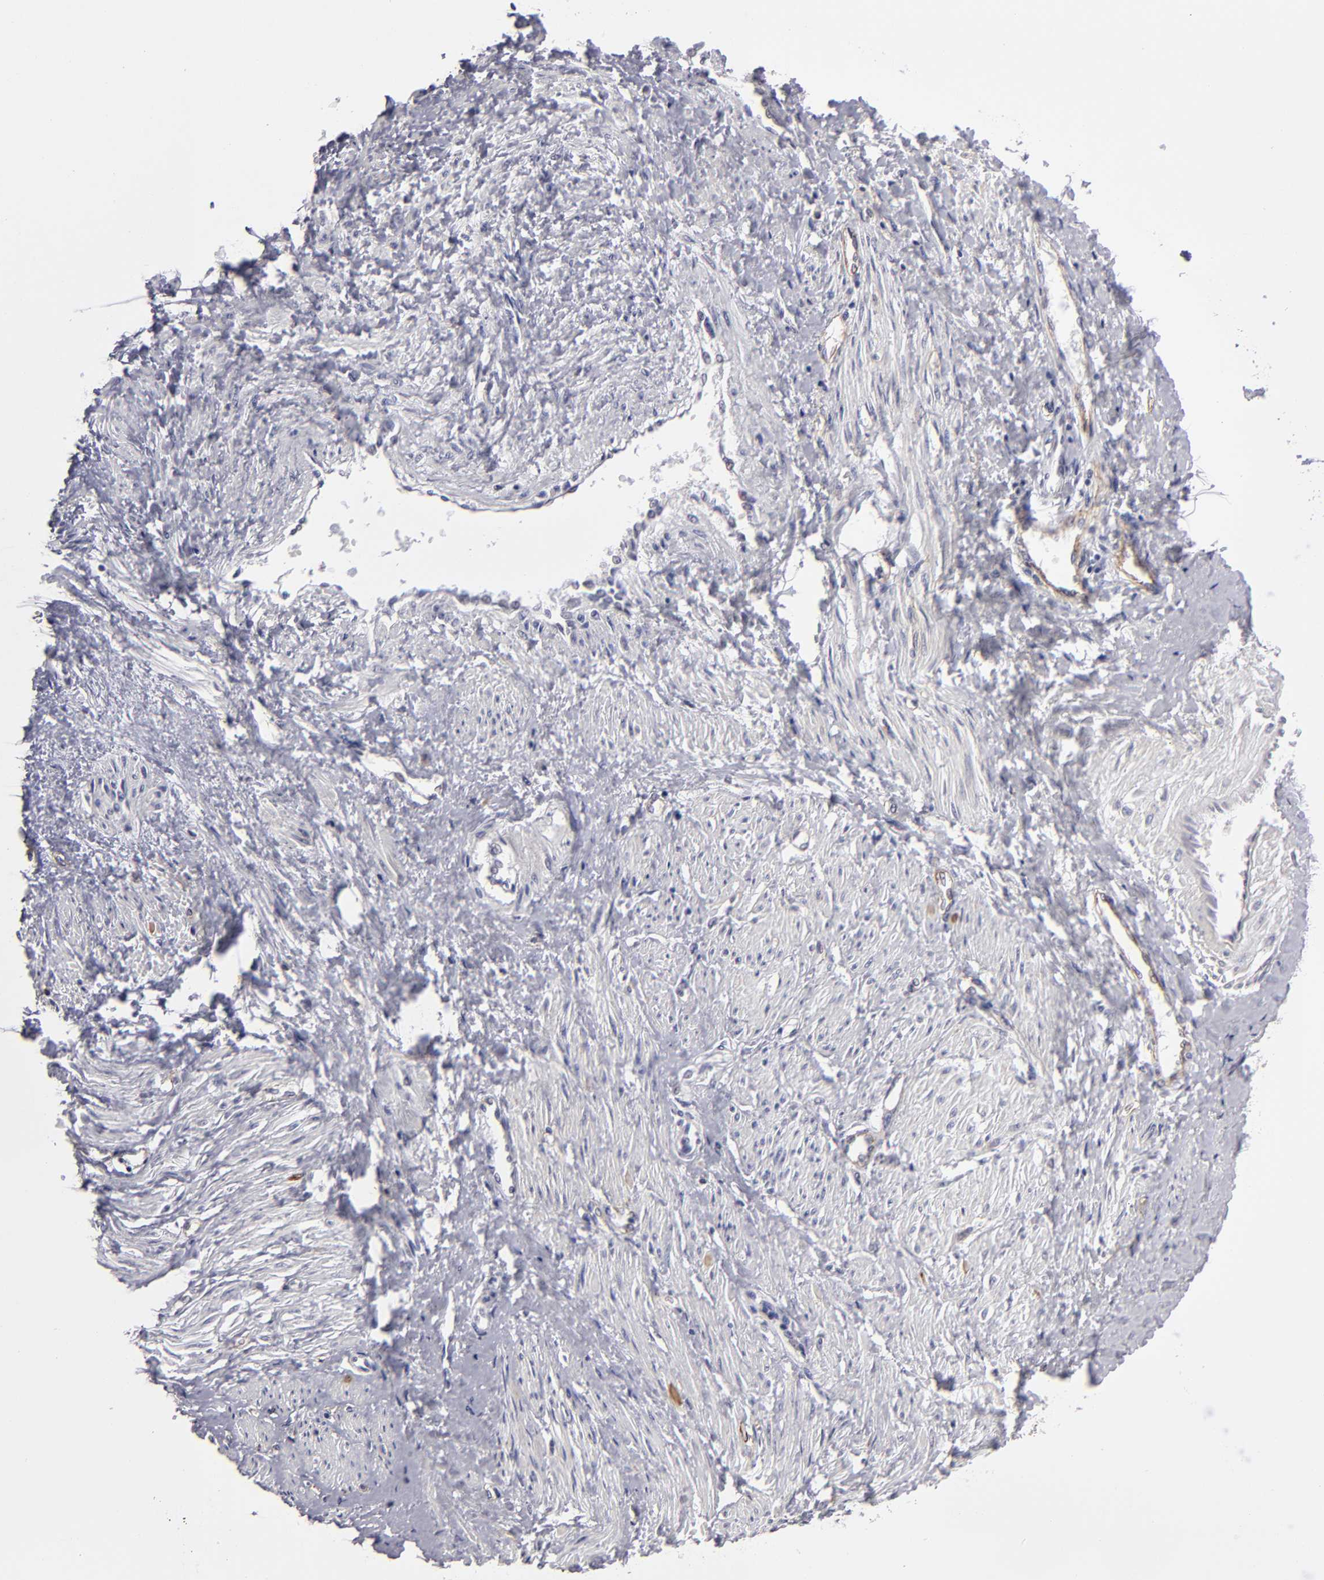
{"staining": {"intensity": "negative", "quantity": "none", "location": "none"}, "tissue": "smooth muscle", "cell_type": "Smooth muscle cells", "image_type": "normal", "snomed": [{"axis": "morphology", "description": "Normal tissue, NOS"}, {"axis": "topography", "description": "Smooth muscle"}, {"axis": "topography", "description": "Uterus"}], "caption": "IHC histopathology image of unremarkable human smooth muscle stained for a protein (brown), which exhibits no staining in smooth muscle cells.", "gene": "ZNF175", "patient": {"sex": "female", "age": 39}}